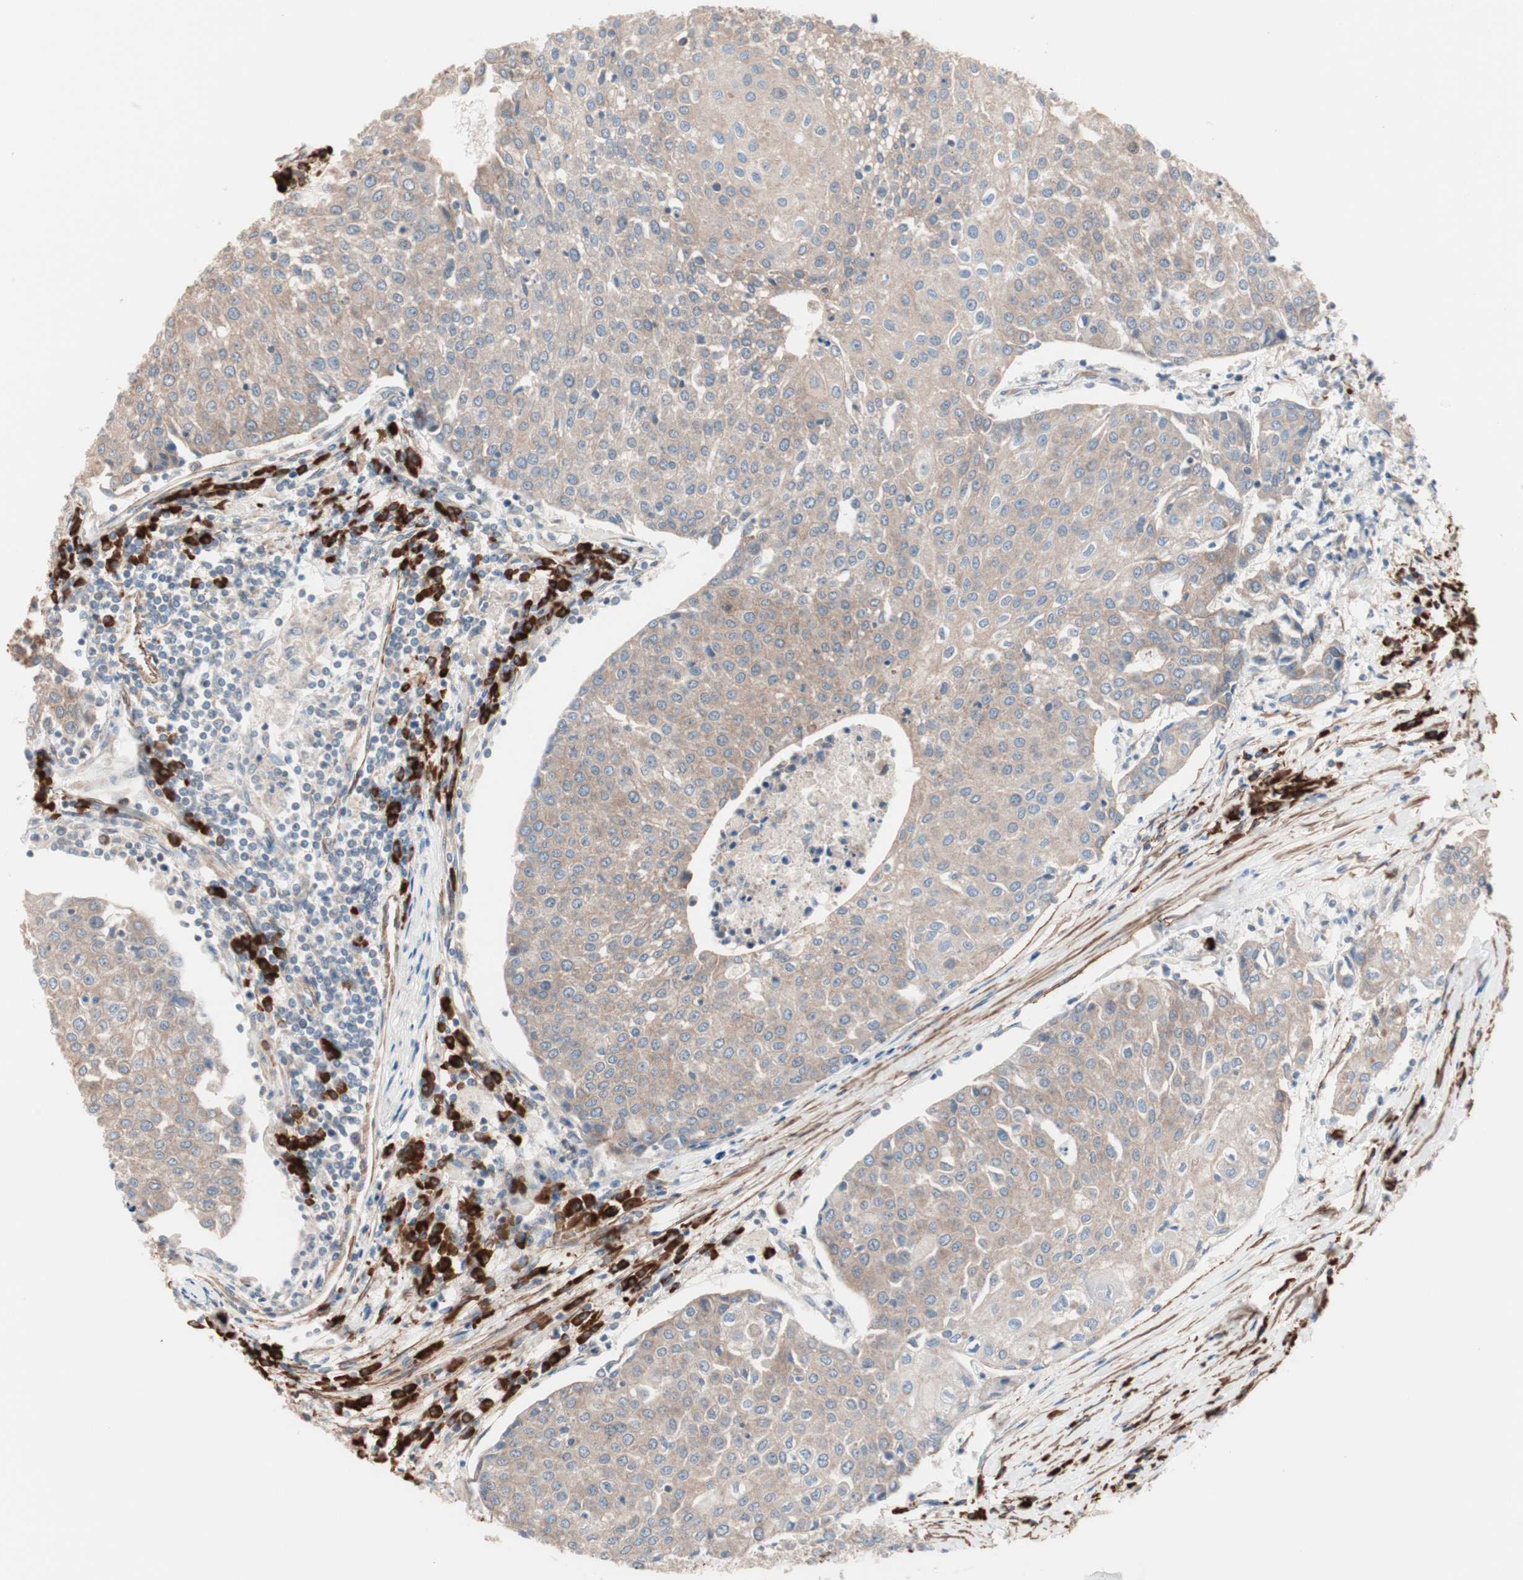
{"staining": {"intensity": "weak", "quantity": ">75%", "location": "cytoplasmic/membranous"}, "tissue": "urothelial cancer", "cell_type": "Tumor cells", "image_type": "cancer", "snomed": [{"axis": "morphology", "description": "Urothelial carcinoma, High grade"}, {"axis": "topography", "description": "Urinary bladder"}], "caption": "This micrograph displays urothelial cancer stained with immunohistochemistry to label a protein in brown. The cytoplasmic/membranous of tumor cells show weak positivity for the protein. Nuclei are counter-stained blue.", "gene": "ALG5", "patient": {"sex": "female", "age": 85}}